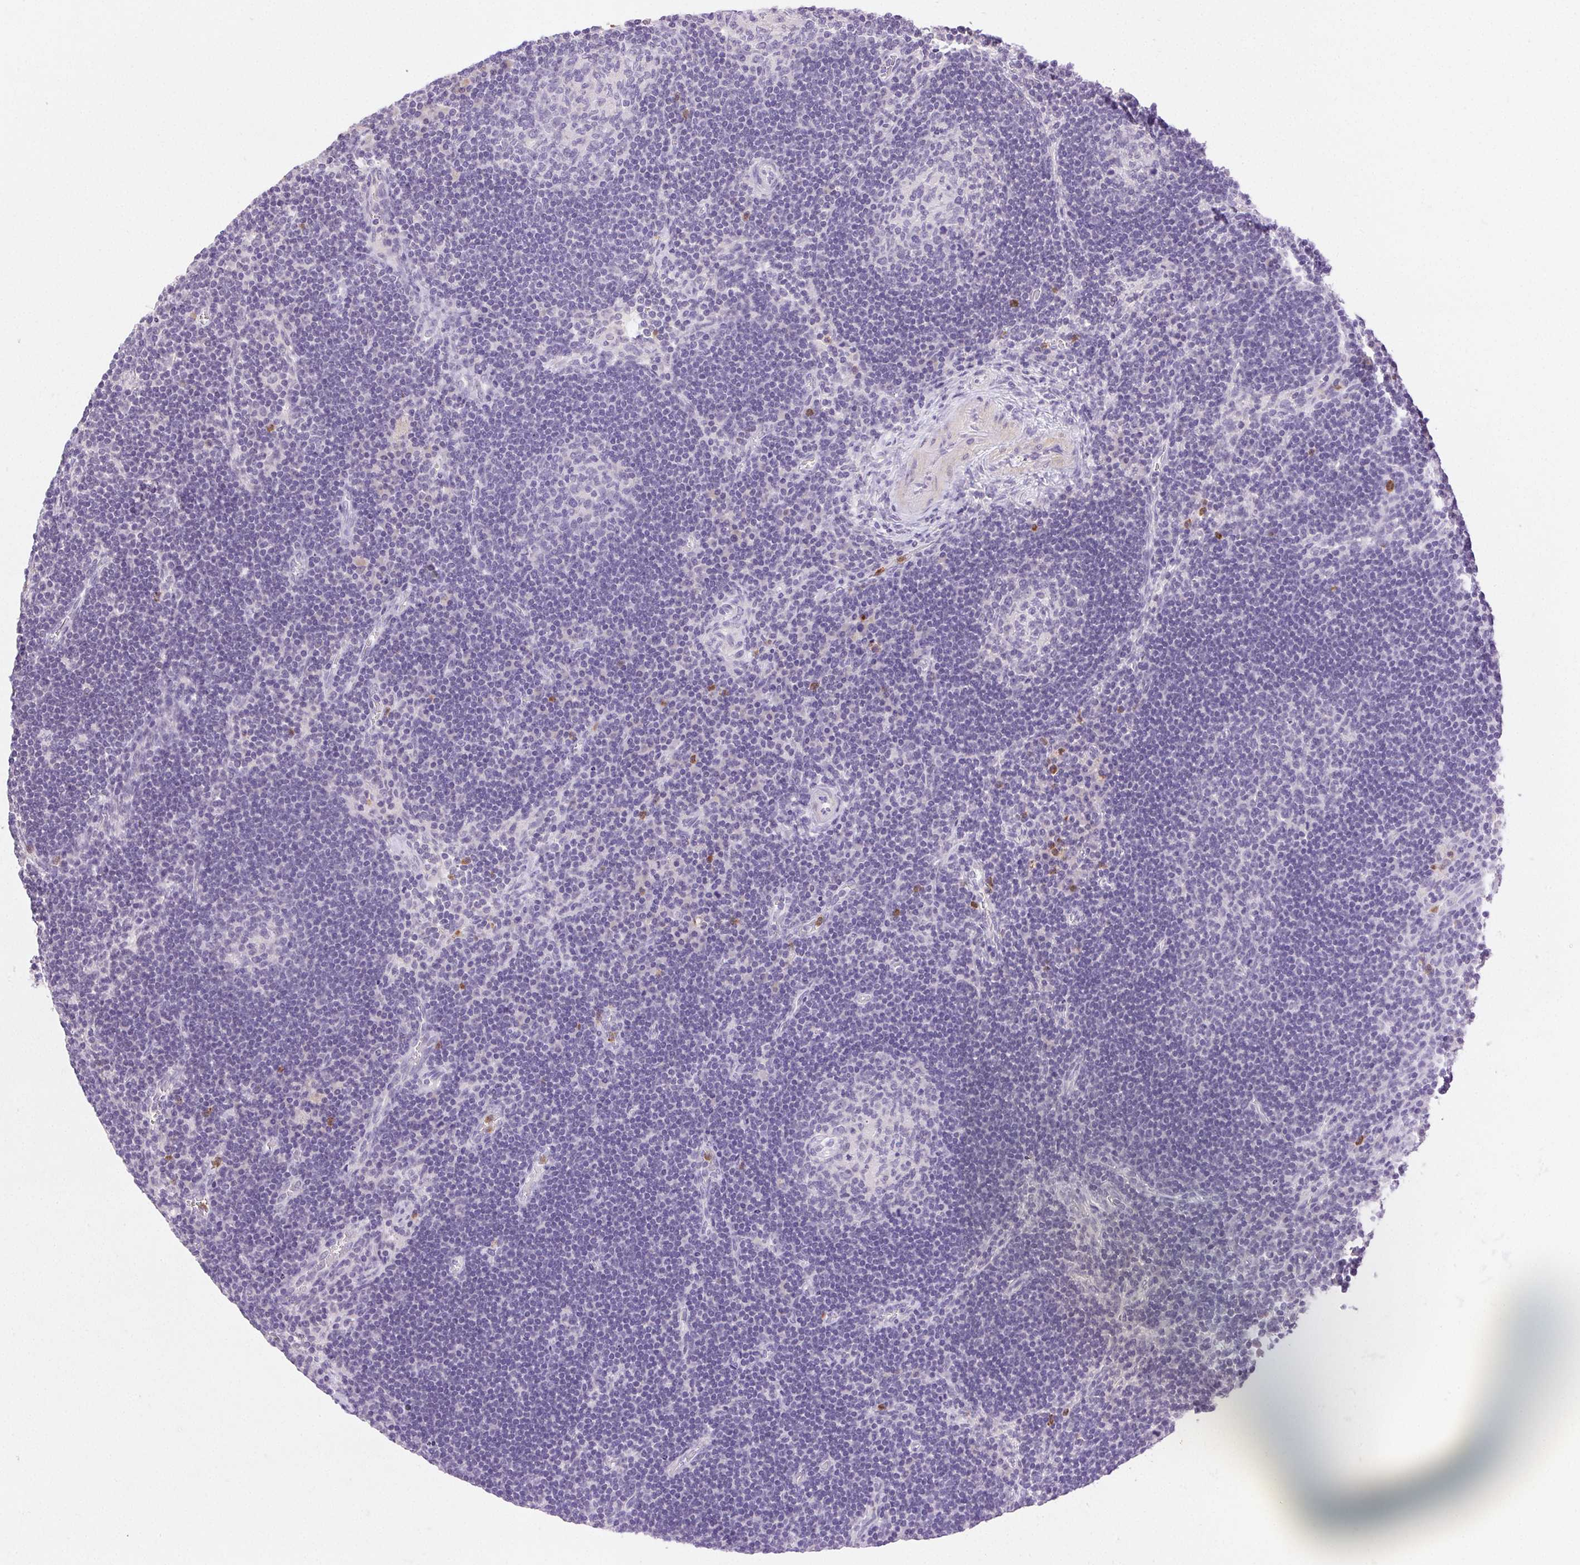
{"staining": {"intensity": "negative", "quantity": "none", "location": "none"}, "tissue": "lymph node", "cell_type": "Germinal center cells", "image_type": "normal", "snomed": [{"axis": "morphology", "description": "Normal tissue, NOS"}, {"axis": "topography", "description": "Lymph node"}], "caption": "This is an immunohistochemistry histopathology image of unremarkable human lymph node. There is no positivity in germinal center cells.", "gene": "EMX2", "patient": {"sex": "male", "age": 67}}